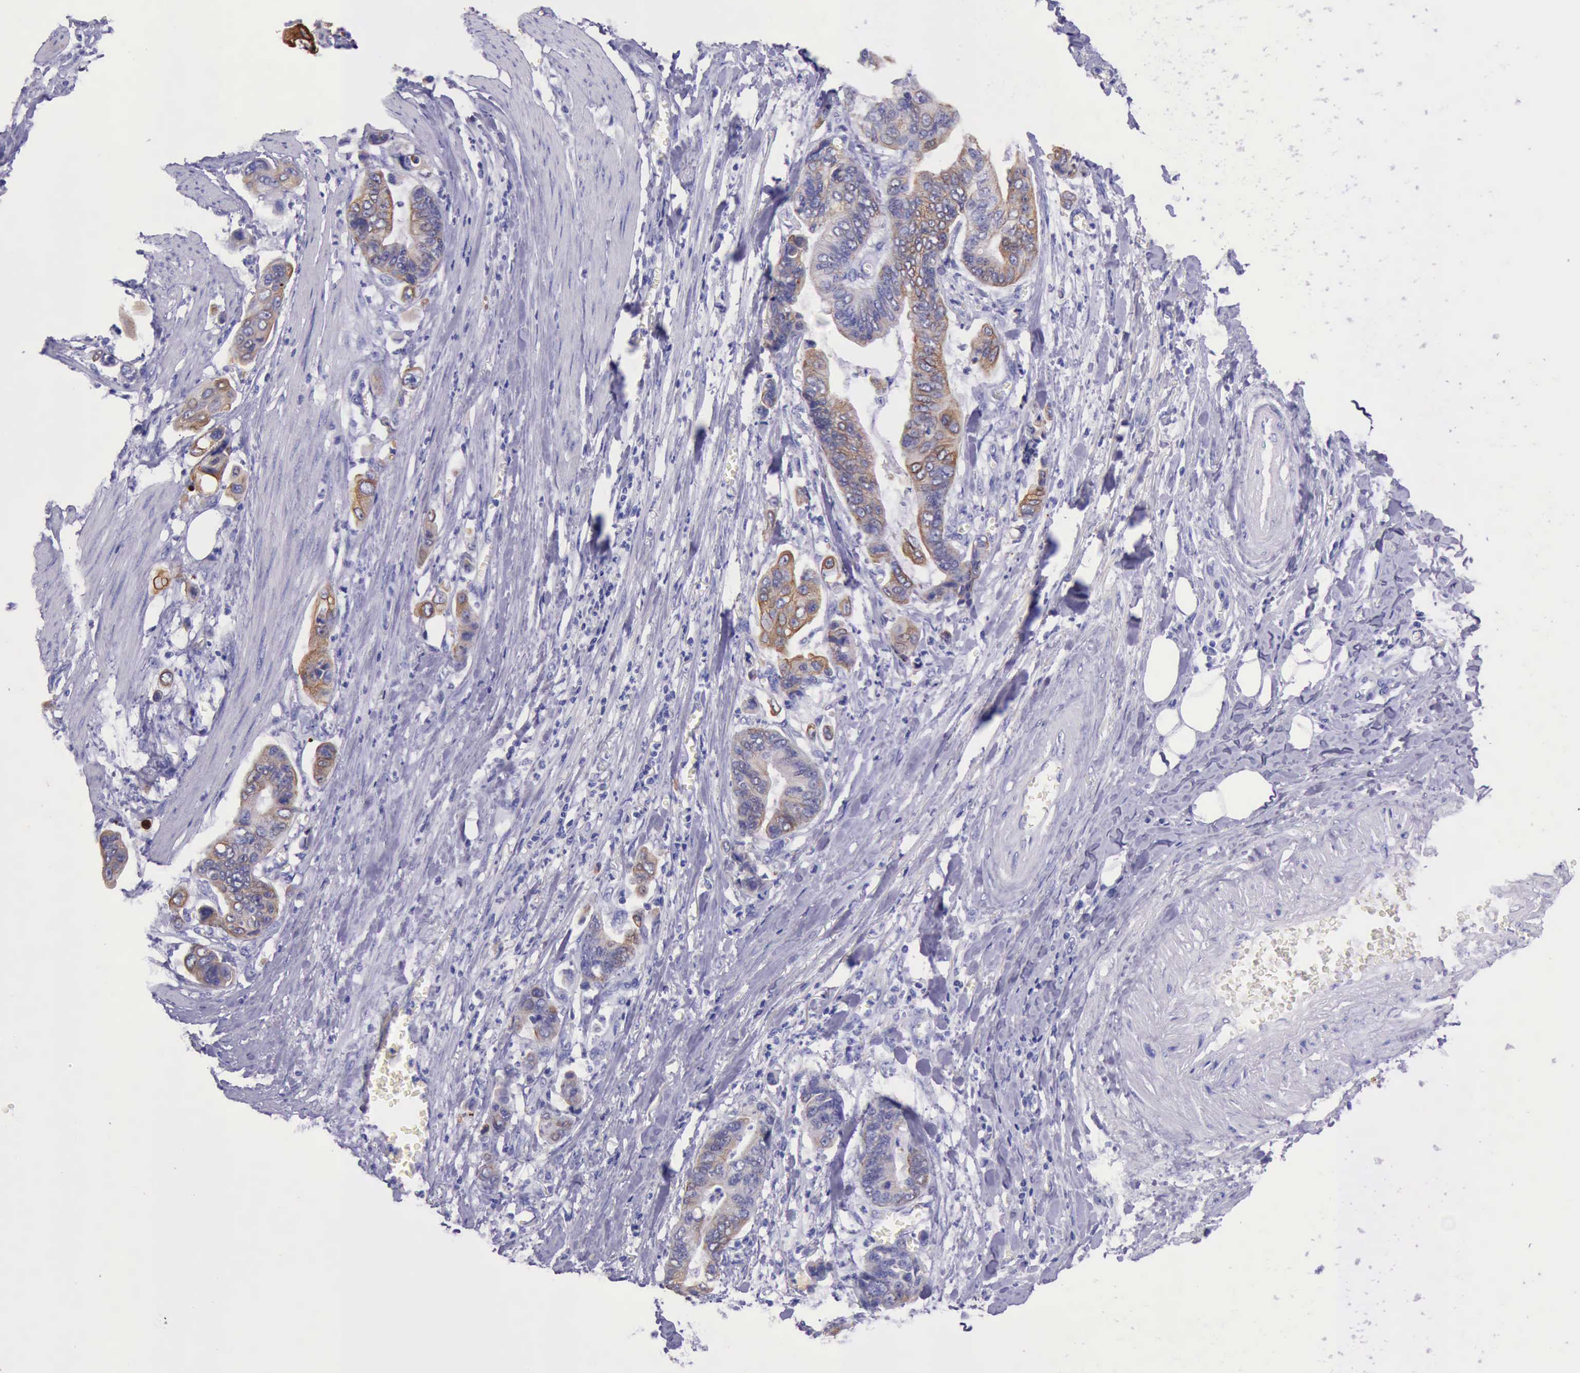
{"staining": {"intensity": "moderate", "quantity": "25%-75%", "location": "cytoplasmic/membranous"}, "tissue": "stomach cancer", "cell_type": "Tumor cells", "image_type": "cancer", "snomed": [{"axis": "morphology", "description": "Adenocarcinoma, NOS"}, {"axis": "topography", "description": "Stomach, upper"}], "caption": "Stomach cancer (adenocarcinoma) was stained to show a protein in brown. There is medium levels of moderate cytoplasmic/membranous expression in about 25%-75% of tumor cells.", "gene": "KRT8", "patient": {"sex": "male", "age": 80}}